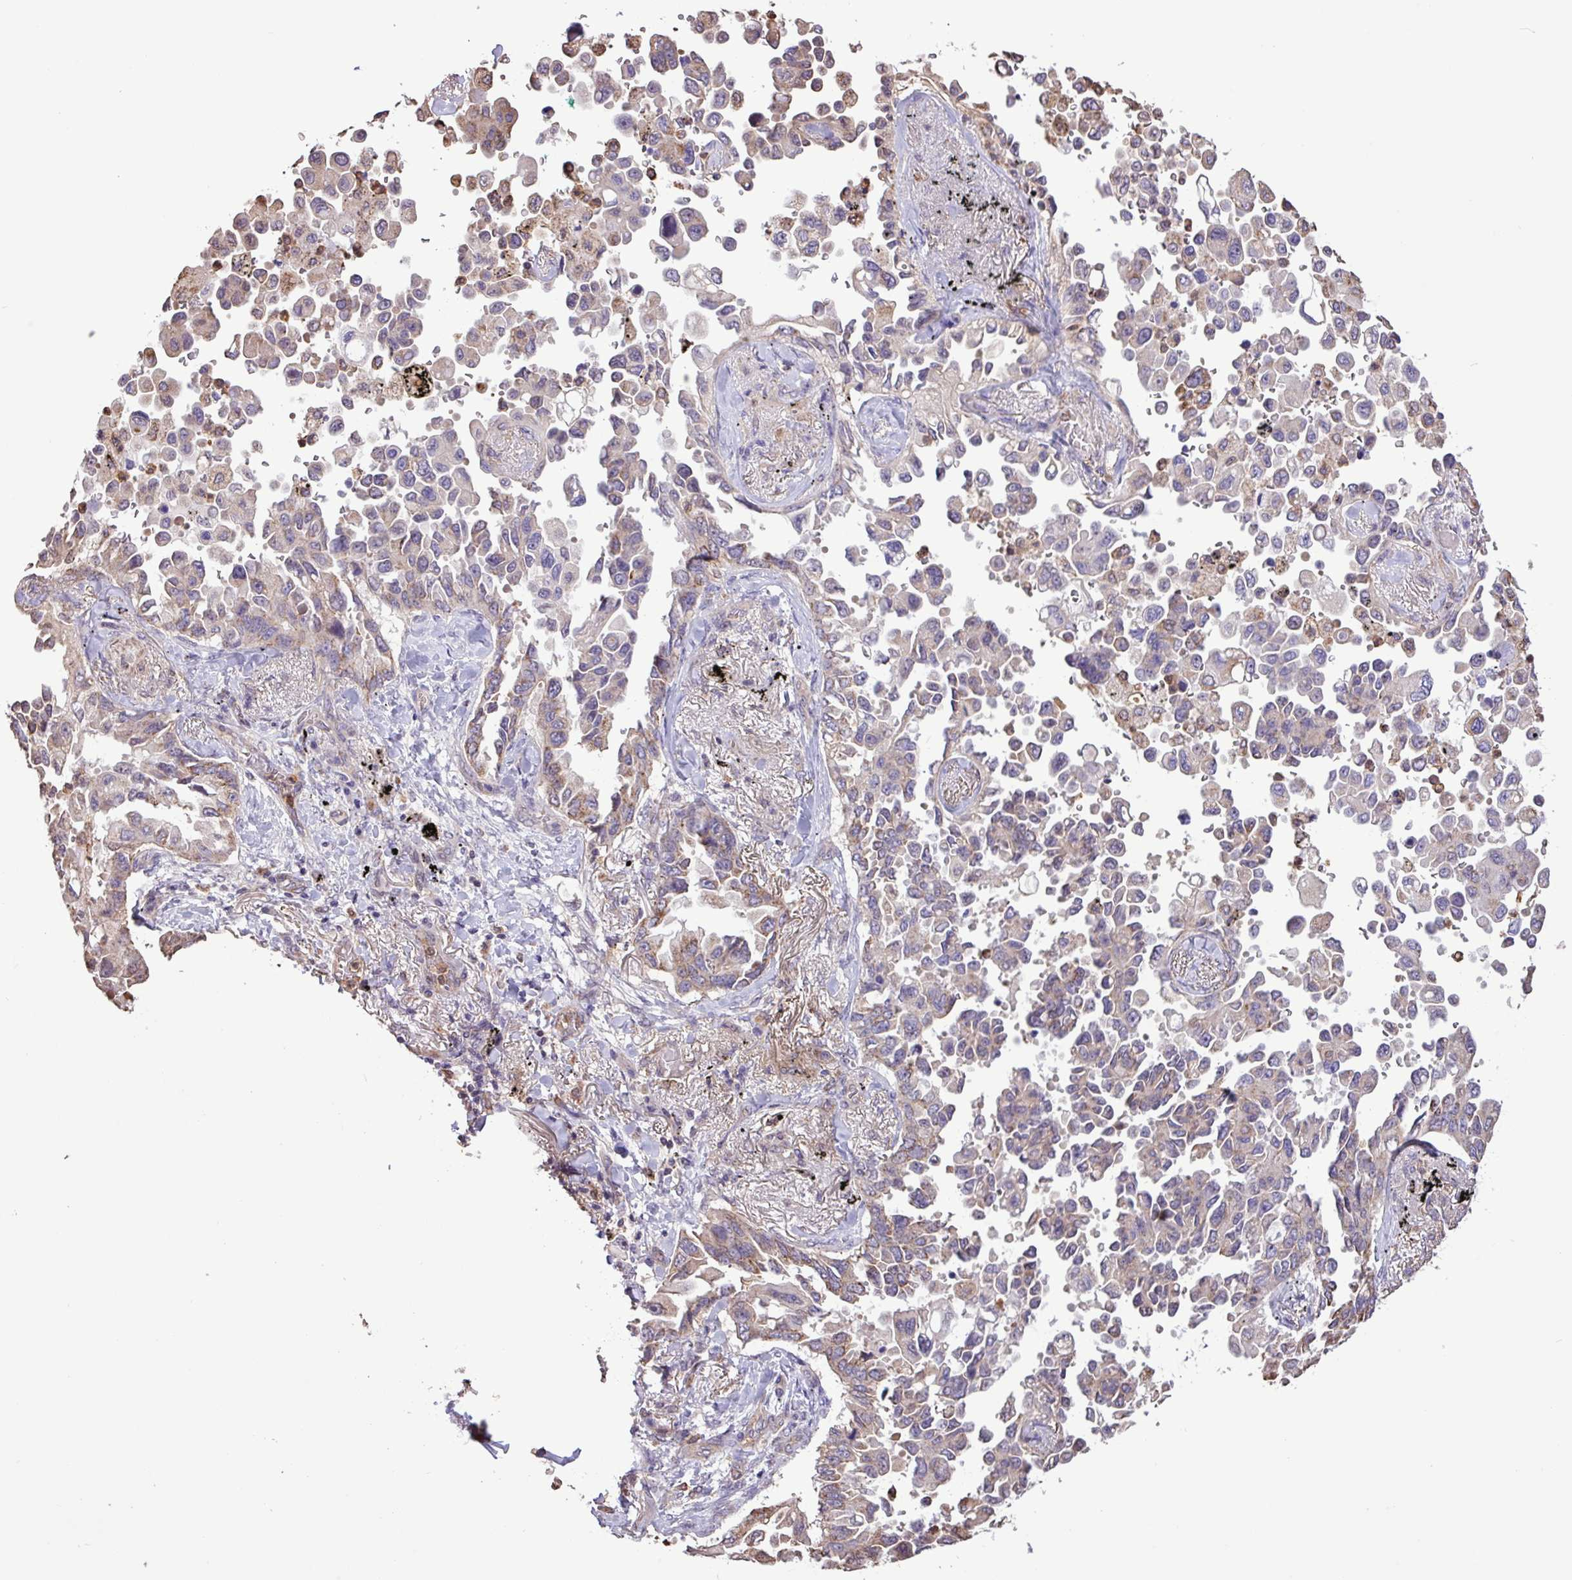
{"staining": {"intensity": "moderate", "quantity": "25%-75%", "location": "cytoplasmic/membranous"}, "tissue": "lung cancer", "cell_type": "Tumor cells", "image_type": "cancer", "snomed": [{"axis": "morphology", "description": "Adenocarcinoma, NOS"}, {"axis": "topography", "description": "Lung"}], "caption": "Protein staining of lung cancer (adenocarcinoma) tissue displays moderate cytoplasmic/membranous staining in approximately 25%-75% of tumor cells.", "gene": "CHST11", "patient": {"sex": "female", "age": 67}}